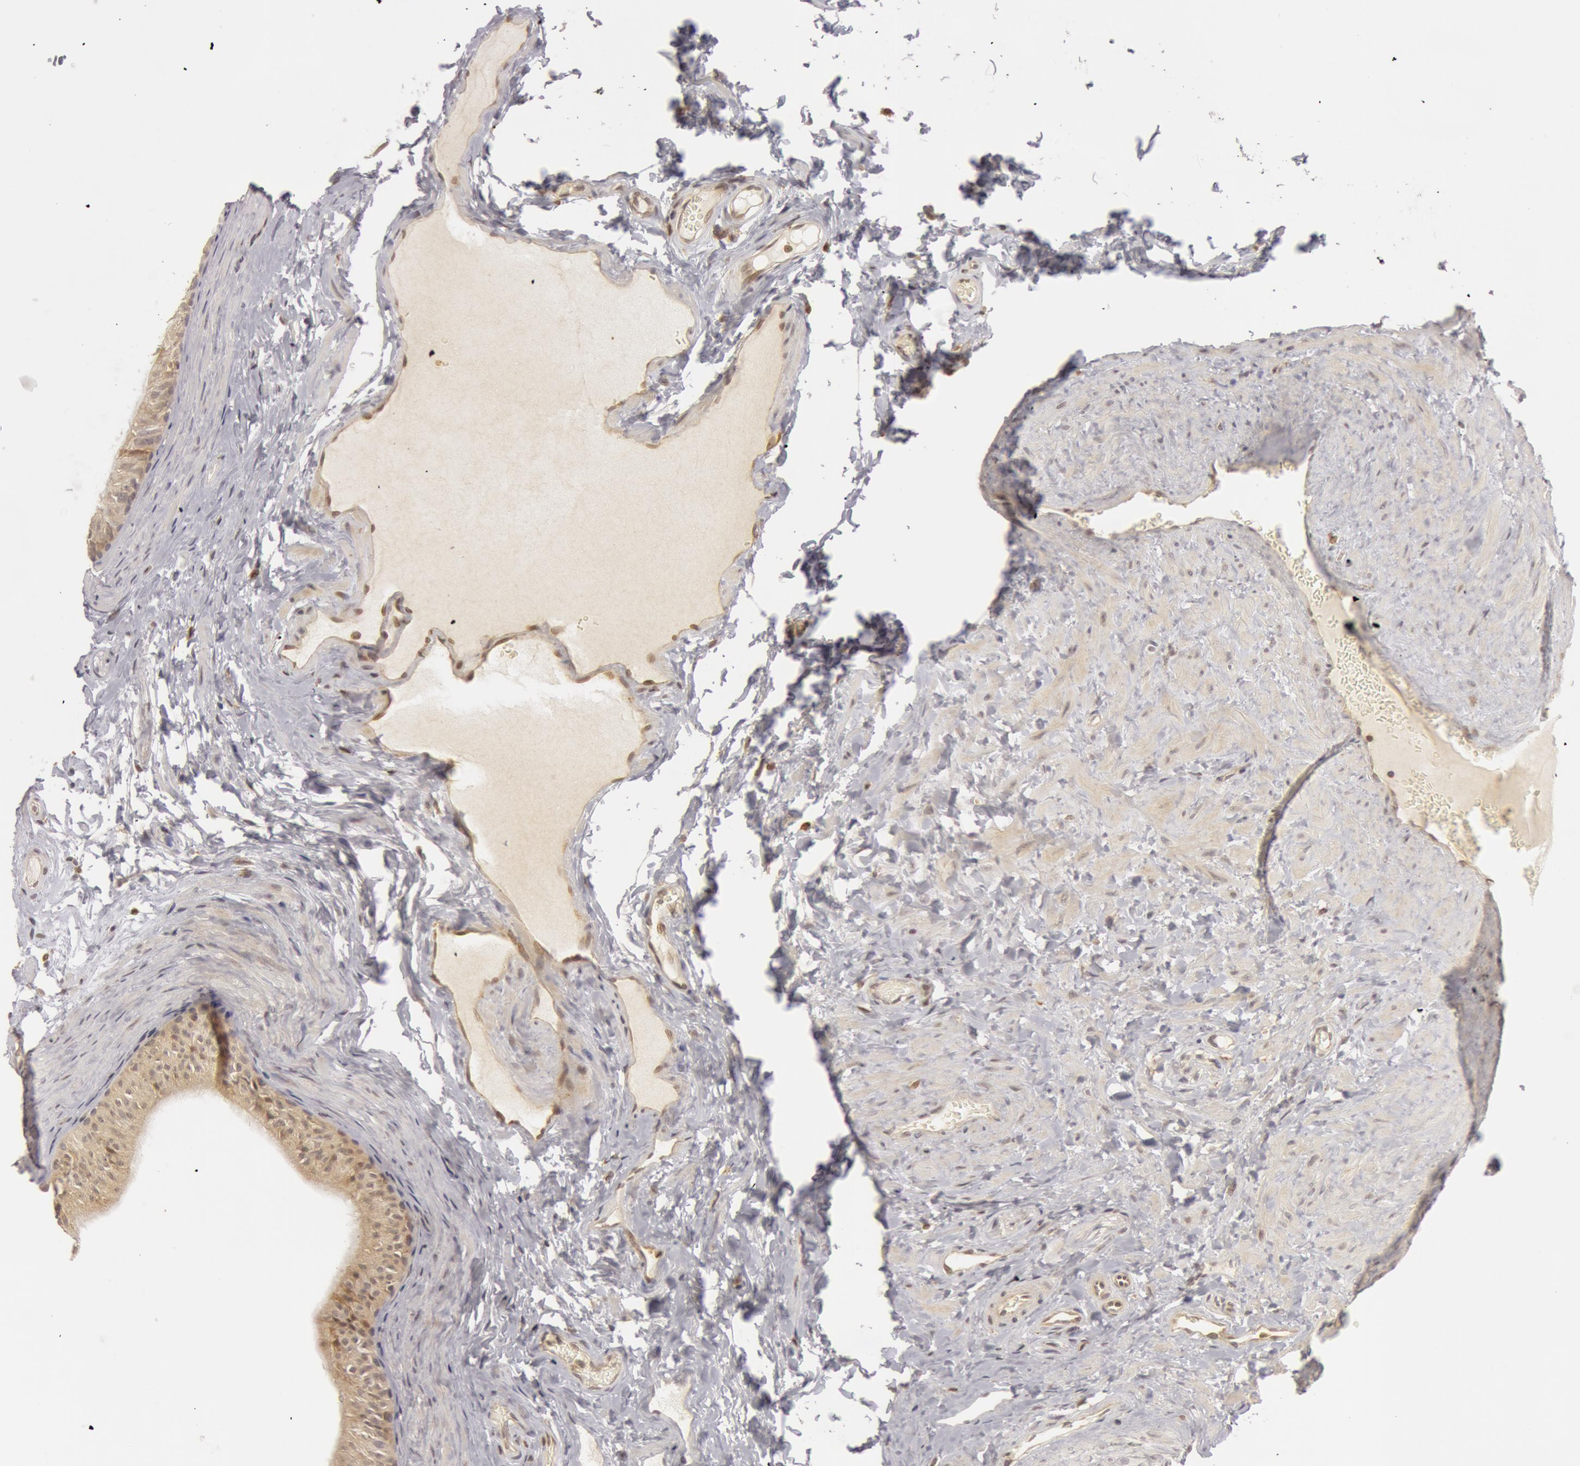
{"staining": {"intensity": "negative", "quantity": "none", "location": "none"}, "tissue": "epididymis", "cell_type": "Glandular cells", "image_type": "normal", "snomed": [{"axis": "morphology", "description": "Normal tissue, NOS"}, {"axis": "topography", "description": "Testis"}, {"axis": "topography", "description": "Epididymis"}], "caption": "The micrograph shows no significant positivity in glandular cells of epididymis.", "gene": "OASL", "patient": {"sex": "male", "age": 36}}